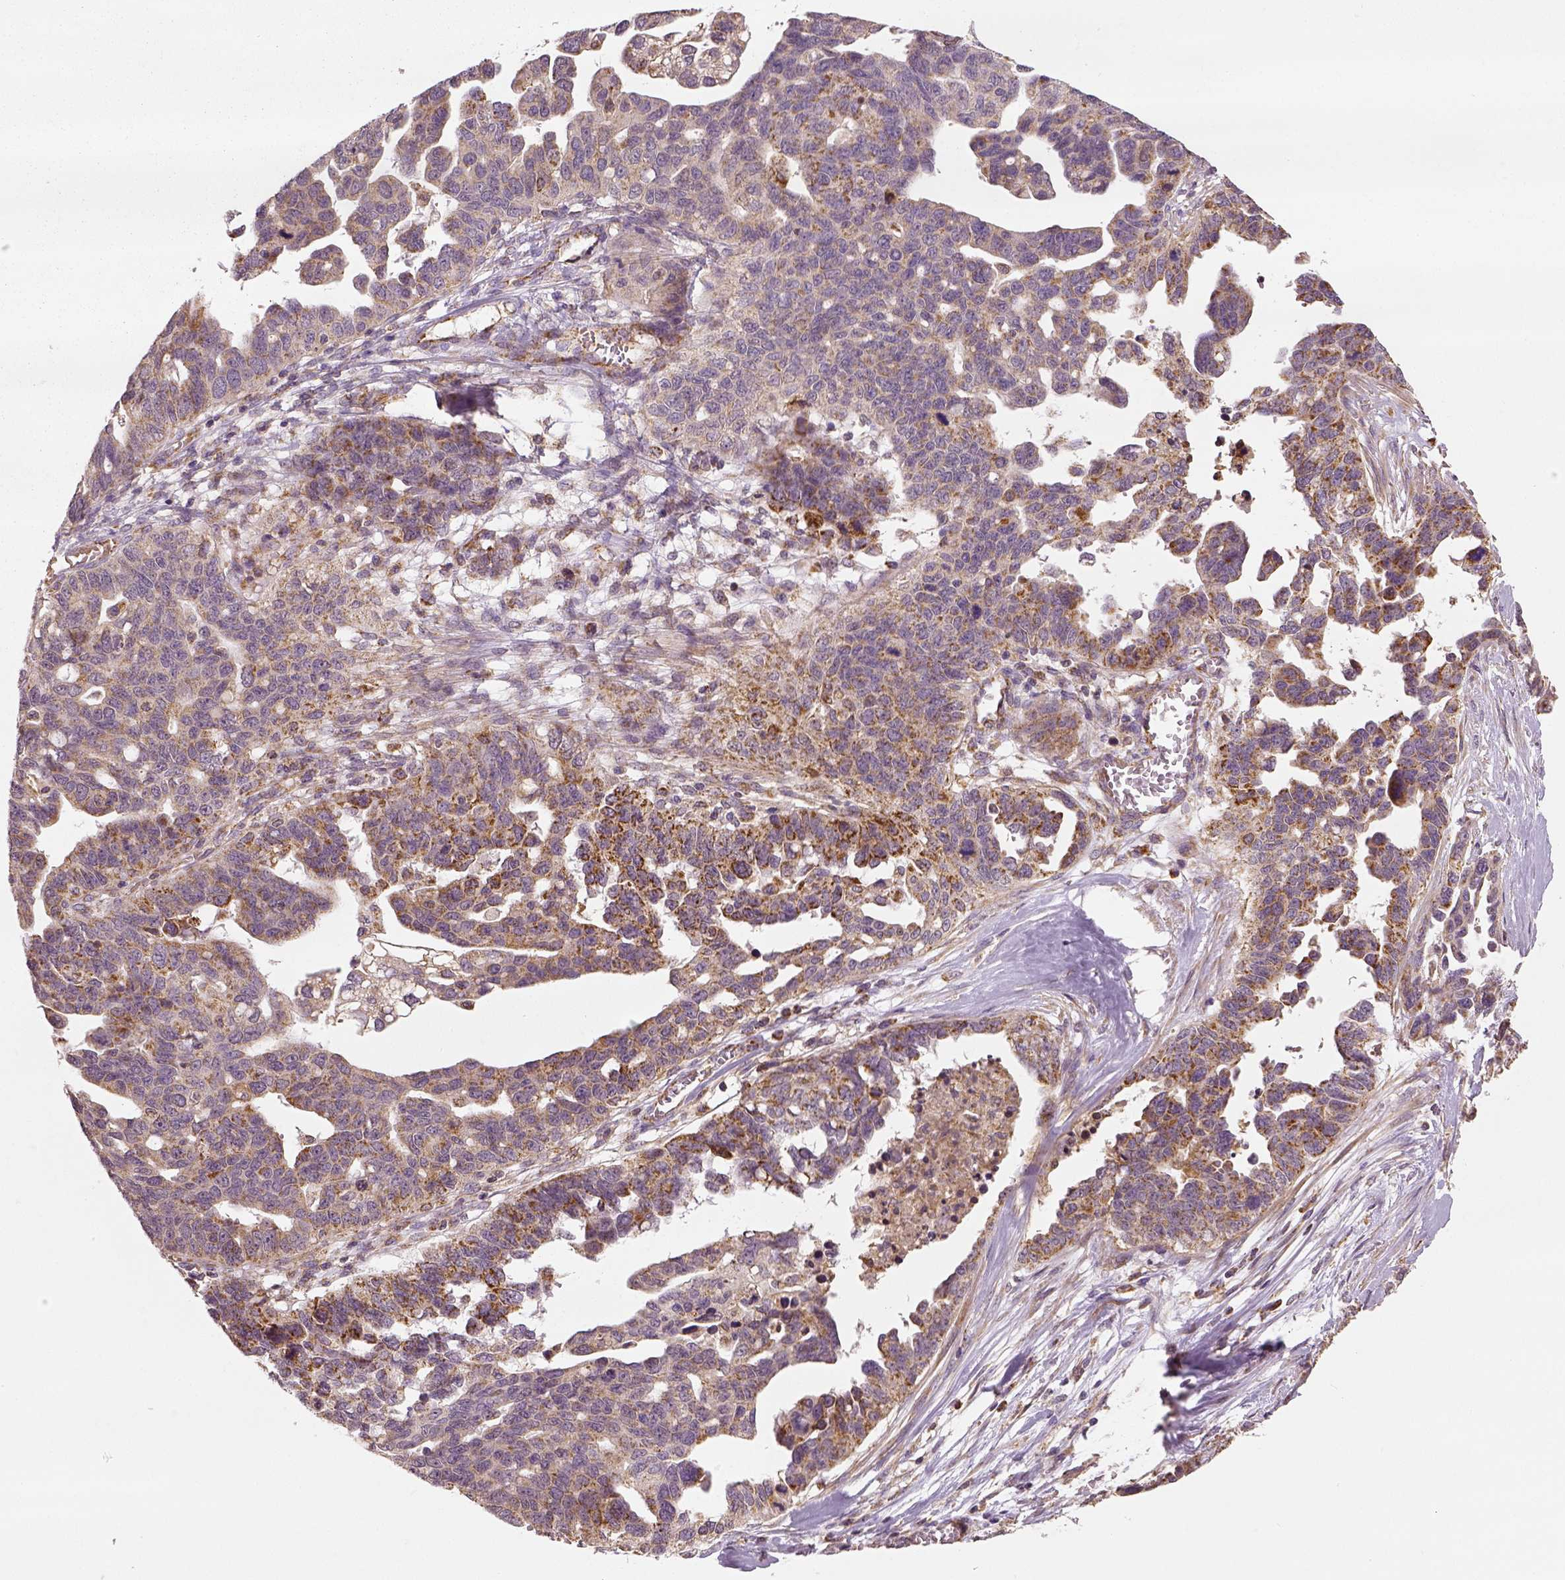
{"staining": {"intensity": "strong", "quantity": "<25%", "location": "cytoplasmic/membranous"}, "tissue": "ovarian cancer", "cell_type": "Tumor cells", "image_type": "cancer", "snomed": [{"axis": "morphology", "description": "Cystadenocarcinoma, serous, NOS"}, {"axis": "topography", "description": "Ovary"}], "caption": "The photomicrograph displays immunohistochemical staining of ovarian cancer (serous cystadenocarcinoma). There is strong cytoplasmic/membranous positivity is appreciated in about <25% of tumor cells.", "gene": "PGAM5", "patient": {"sex": "female", "age": 69}}